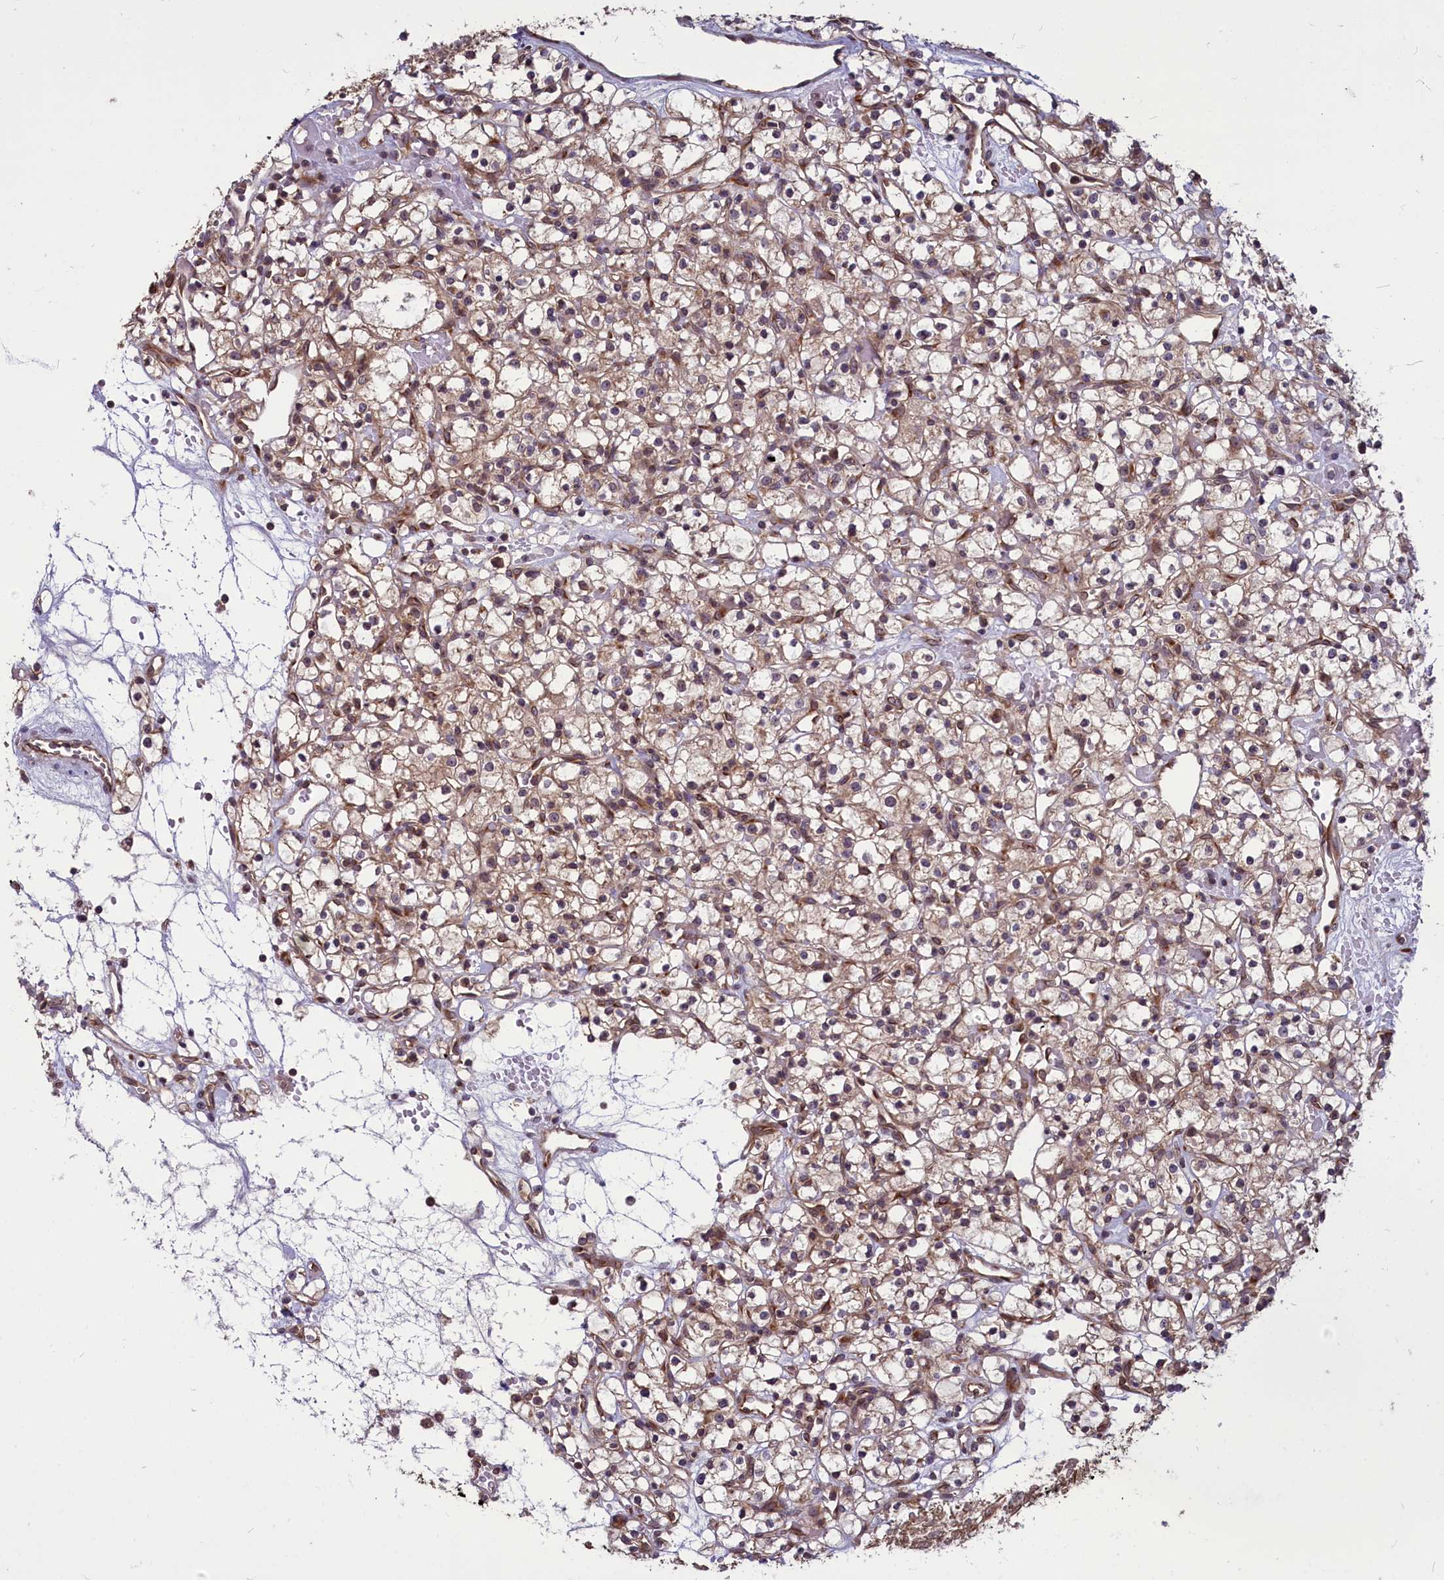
{"staining": {"intensity": "weak", "quantity": "25%-75%", "location": "cytoplasmic/membranous"}, "tissue": "renal cancer", "cell_type": "Tumor cells", "image_type": "cancer", "snomed": [{"axis": "morphology", "description": "Adenocarcinoma, NOS"}, {"axis": "topography", "description": "Kidney"}], "caption": "This image shows immunohistochemistry (IHC) staining of adenocarcinoma (renal), with low weak cytoplasmic/membranous positivity in approximately 25%-75% of tumor cells.", "gene": "MYCBP", "patient": {"sex": "female", "age": 59}}